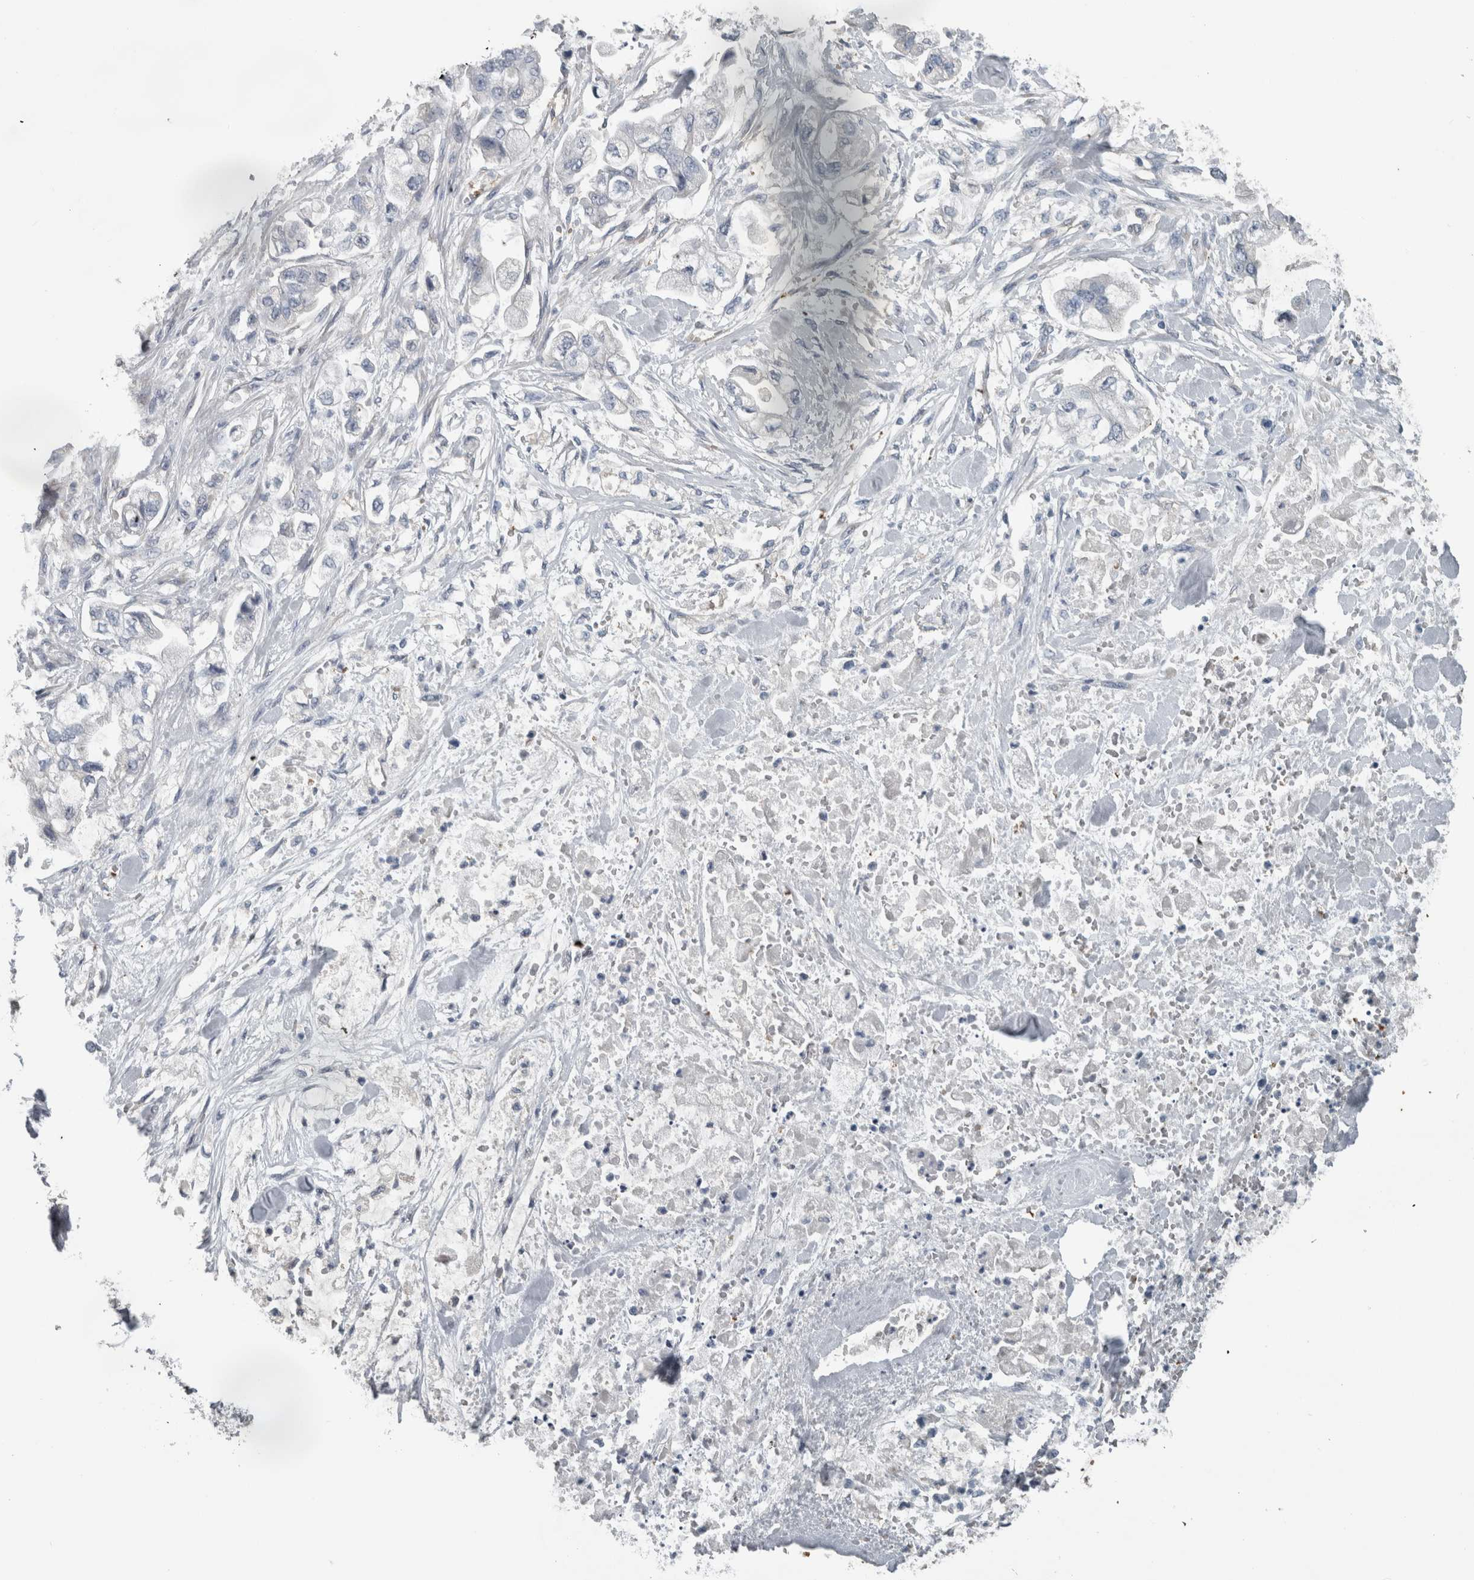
{"staining": {"intensity": "negative", "quantity": "none", "location": "none"}, "tissue": "stomach cancer", "cell_type": "Tumor cells", "image_type": "cancer", "snomed": [{"axis": "morphology", "description": "Normal tissue, NOS"}, {"axis": "morphology", "description": "Adenocarcinoma, NOS"}, {"axis": "topography", "description": "Stomach"}], "caption": "Immunohistochemical staining of stomach cancer displays no significant staining in tumor cells.", "gene": "SH3GL2", "patient": {"sex": "male", "age": 62}}